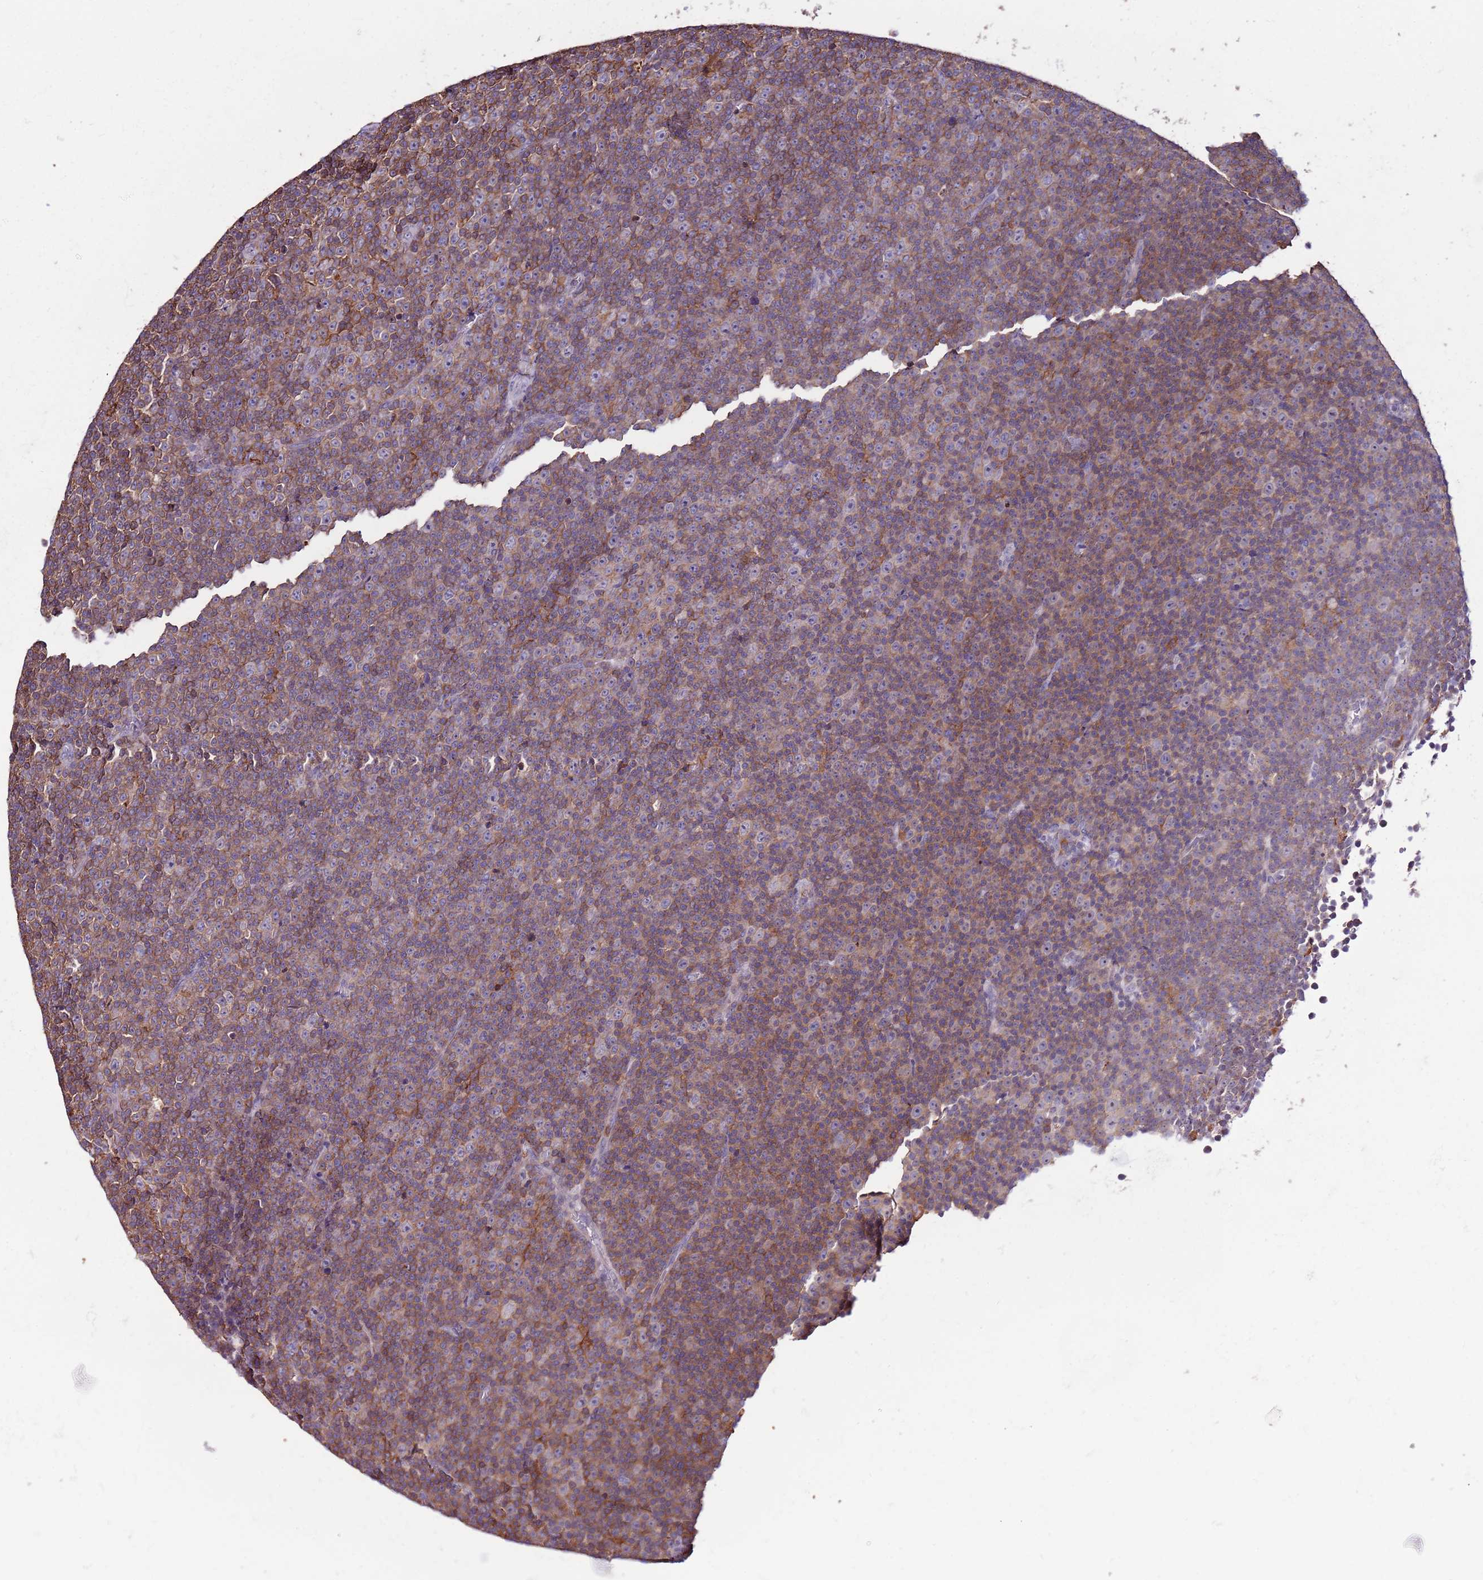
{"staining": {"intensity": "moderate", "quantity": "<25%", "location": "cytoplasmic/membranous"}, "tissue": "lymphoma", "cell_type": "Tumor cells", "image_type": "cancer", "snomed": [{"axis": "morphology", "description": "Malignant lymphoma, non-Hodgkin's type, Low grade"}, {"axis": "topography", "description": "Lymph node"}], "caption": "DAB immunohistochemical staining of human lymphoma demonstrates moderate cytoplasmic/membranous protein staining in about <25% of tumor cells. (Brightfield microscopy of DAB IHC at high magnification).", "gene": "ZSWIM1", "patient": {"sex": "female", "age": 67}}